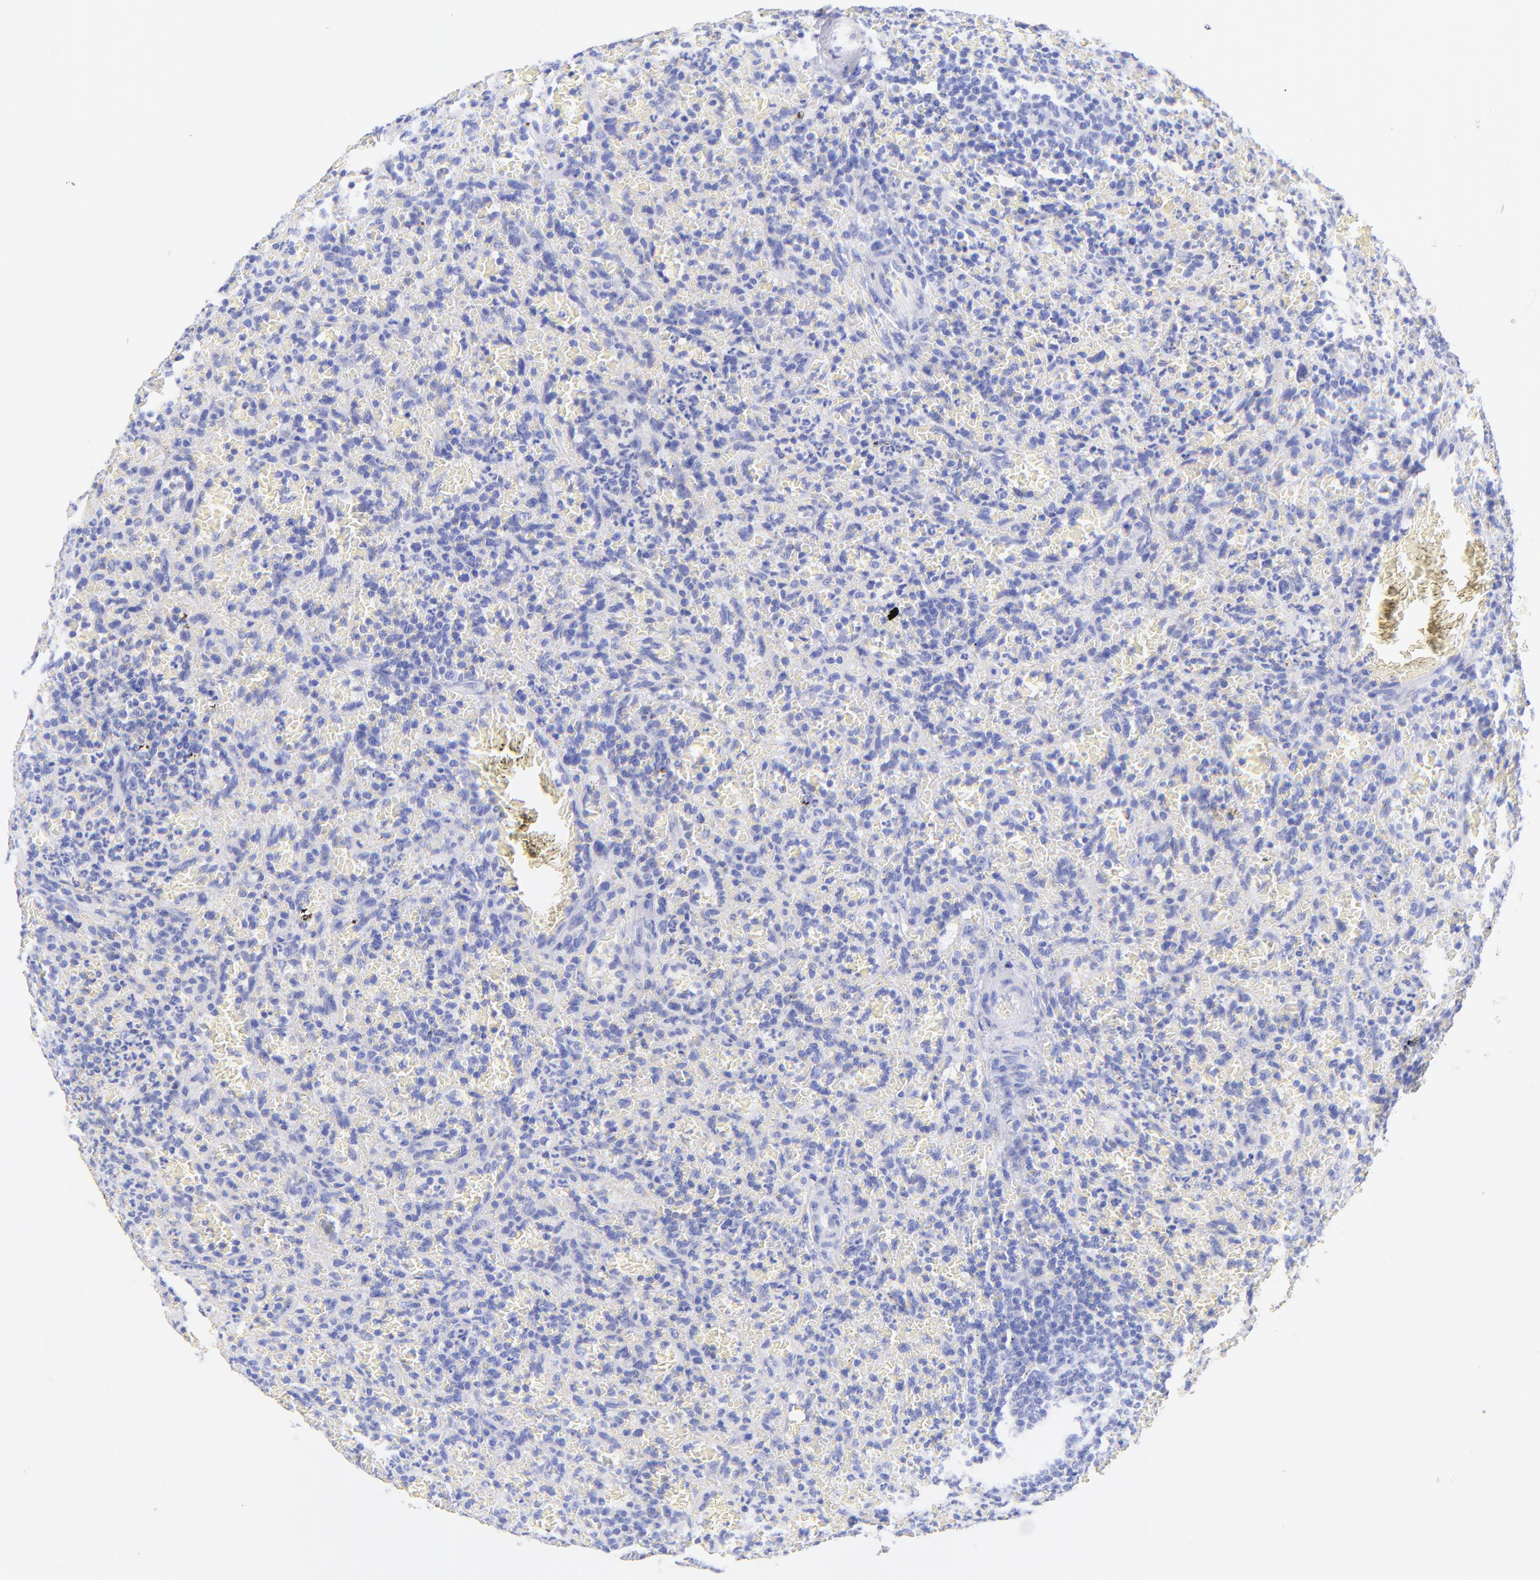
{"staining": {"intensity": "negative", "quantity": "none", "location": "none"}, "tissue": "lymphoma", "cell_type": "Tumor cells", "image_type": "cancer", "snomed": [{"axis": "morphology", "description": "Malignant lymphoma, non-Hodgkin's type, Low grade"}, {"axis": "topography", "description": "Spleen"}], "caption": "Tumor cells are negative for protein expression in human lymphoma.", "gene": "KRT19", "patient": {"sex": "female", "age": 64}}